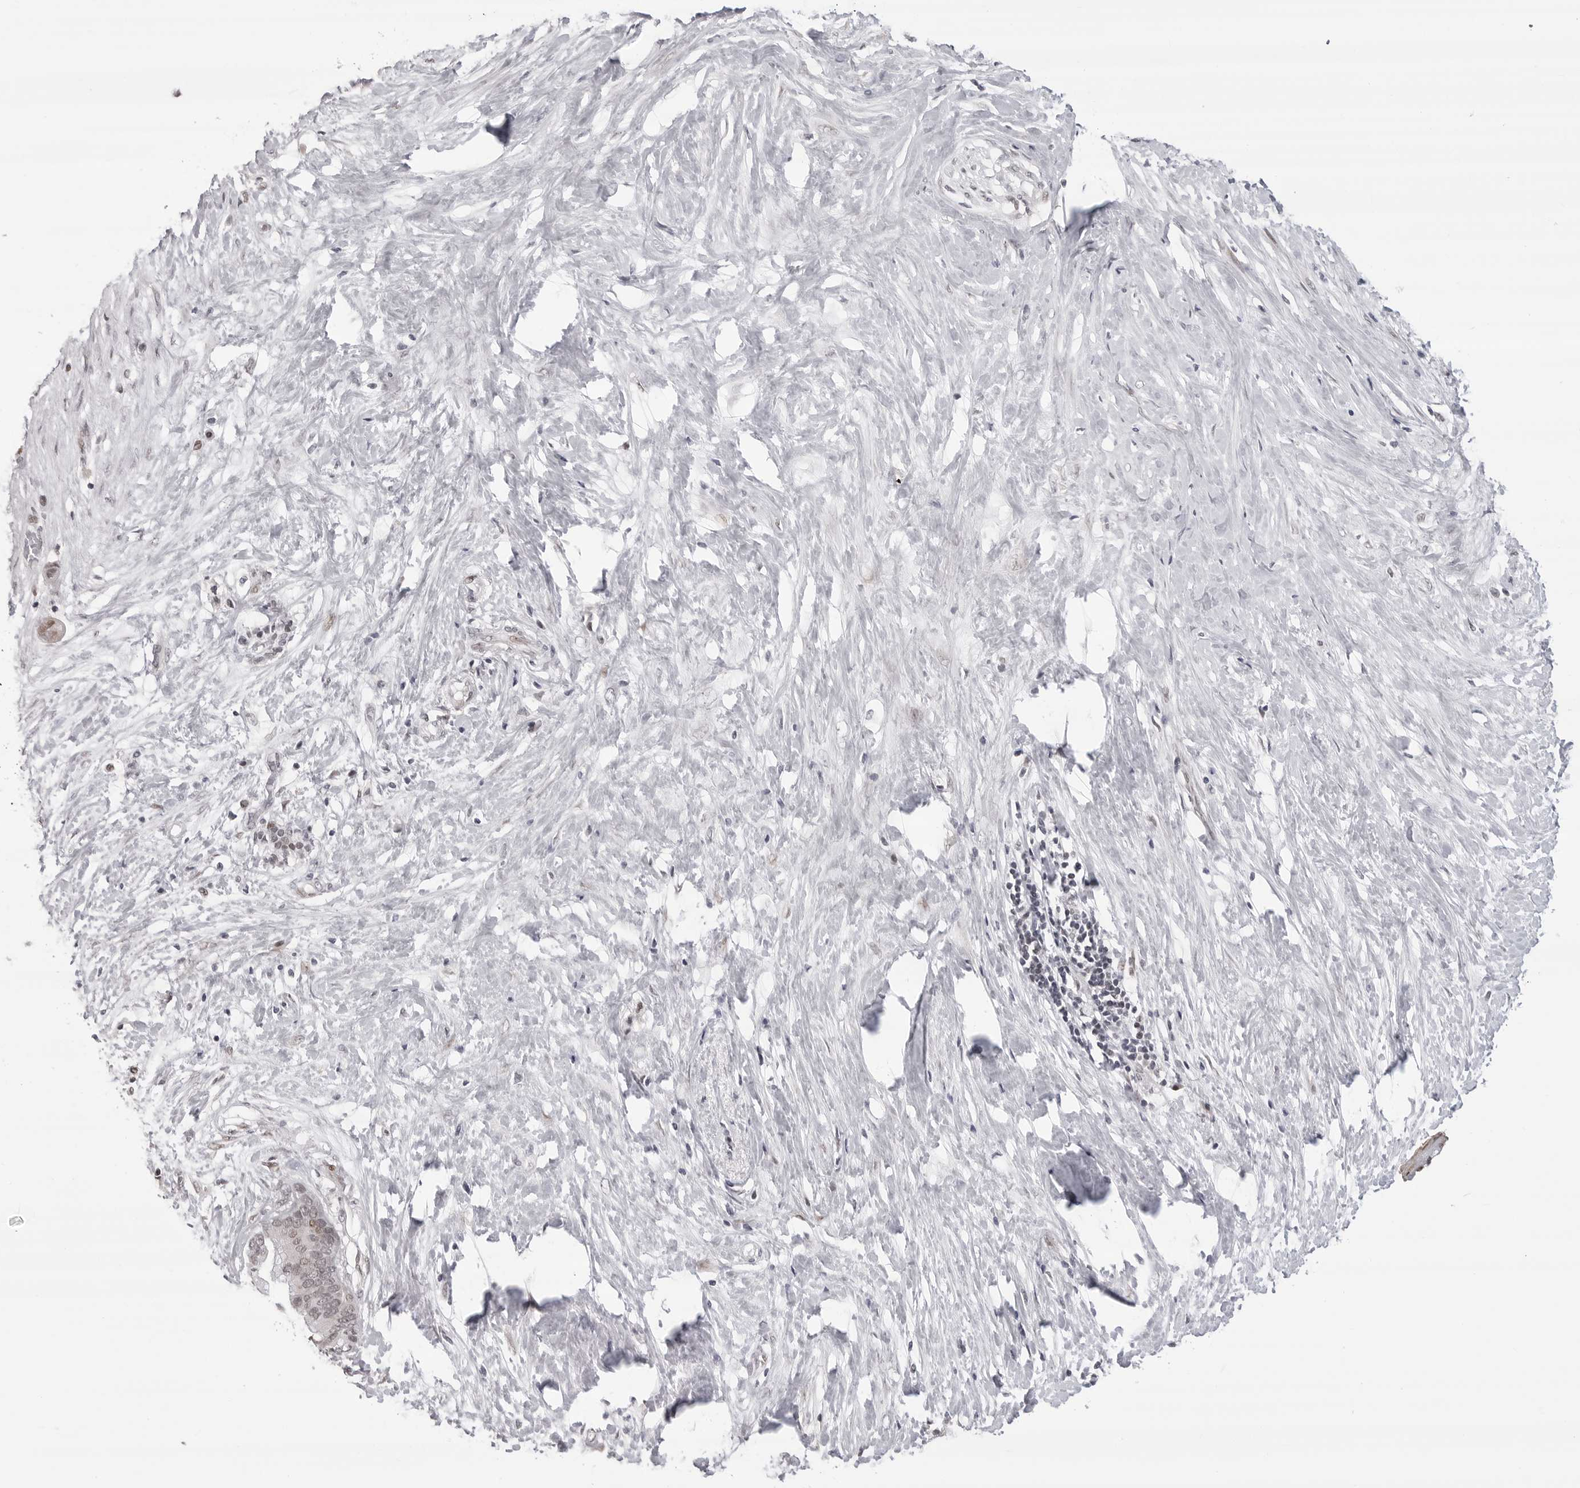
{"staining": {"intensity": "weak", "quantity": ">75%", "location": "nuclear"}, "tissue": "pancreatic cancer", "cell_type": "Tumor cells", "image_type": "cancer", "snomed": [{"axis": "morphology", "description": "Adenocarcinoma, NOS"}, {"axis": "topography", "description": "Pancreas"}], "caption": "Pancreatic adenocarcinoma stained for a protein (brown) reveals weak nuclear positive positivity in about >75% of tumor cells.", "gene": "PHF3", "patient": {"sex": "male", "age": 41}}